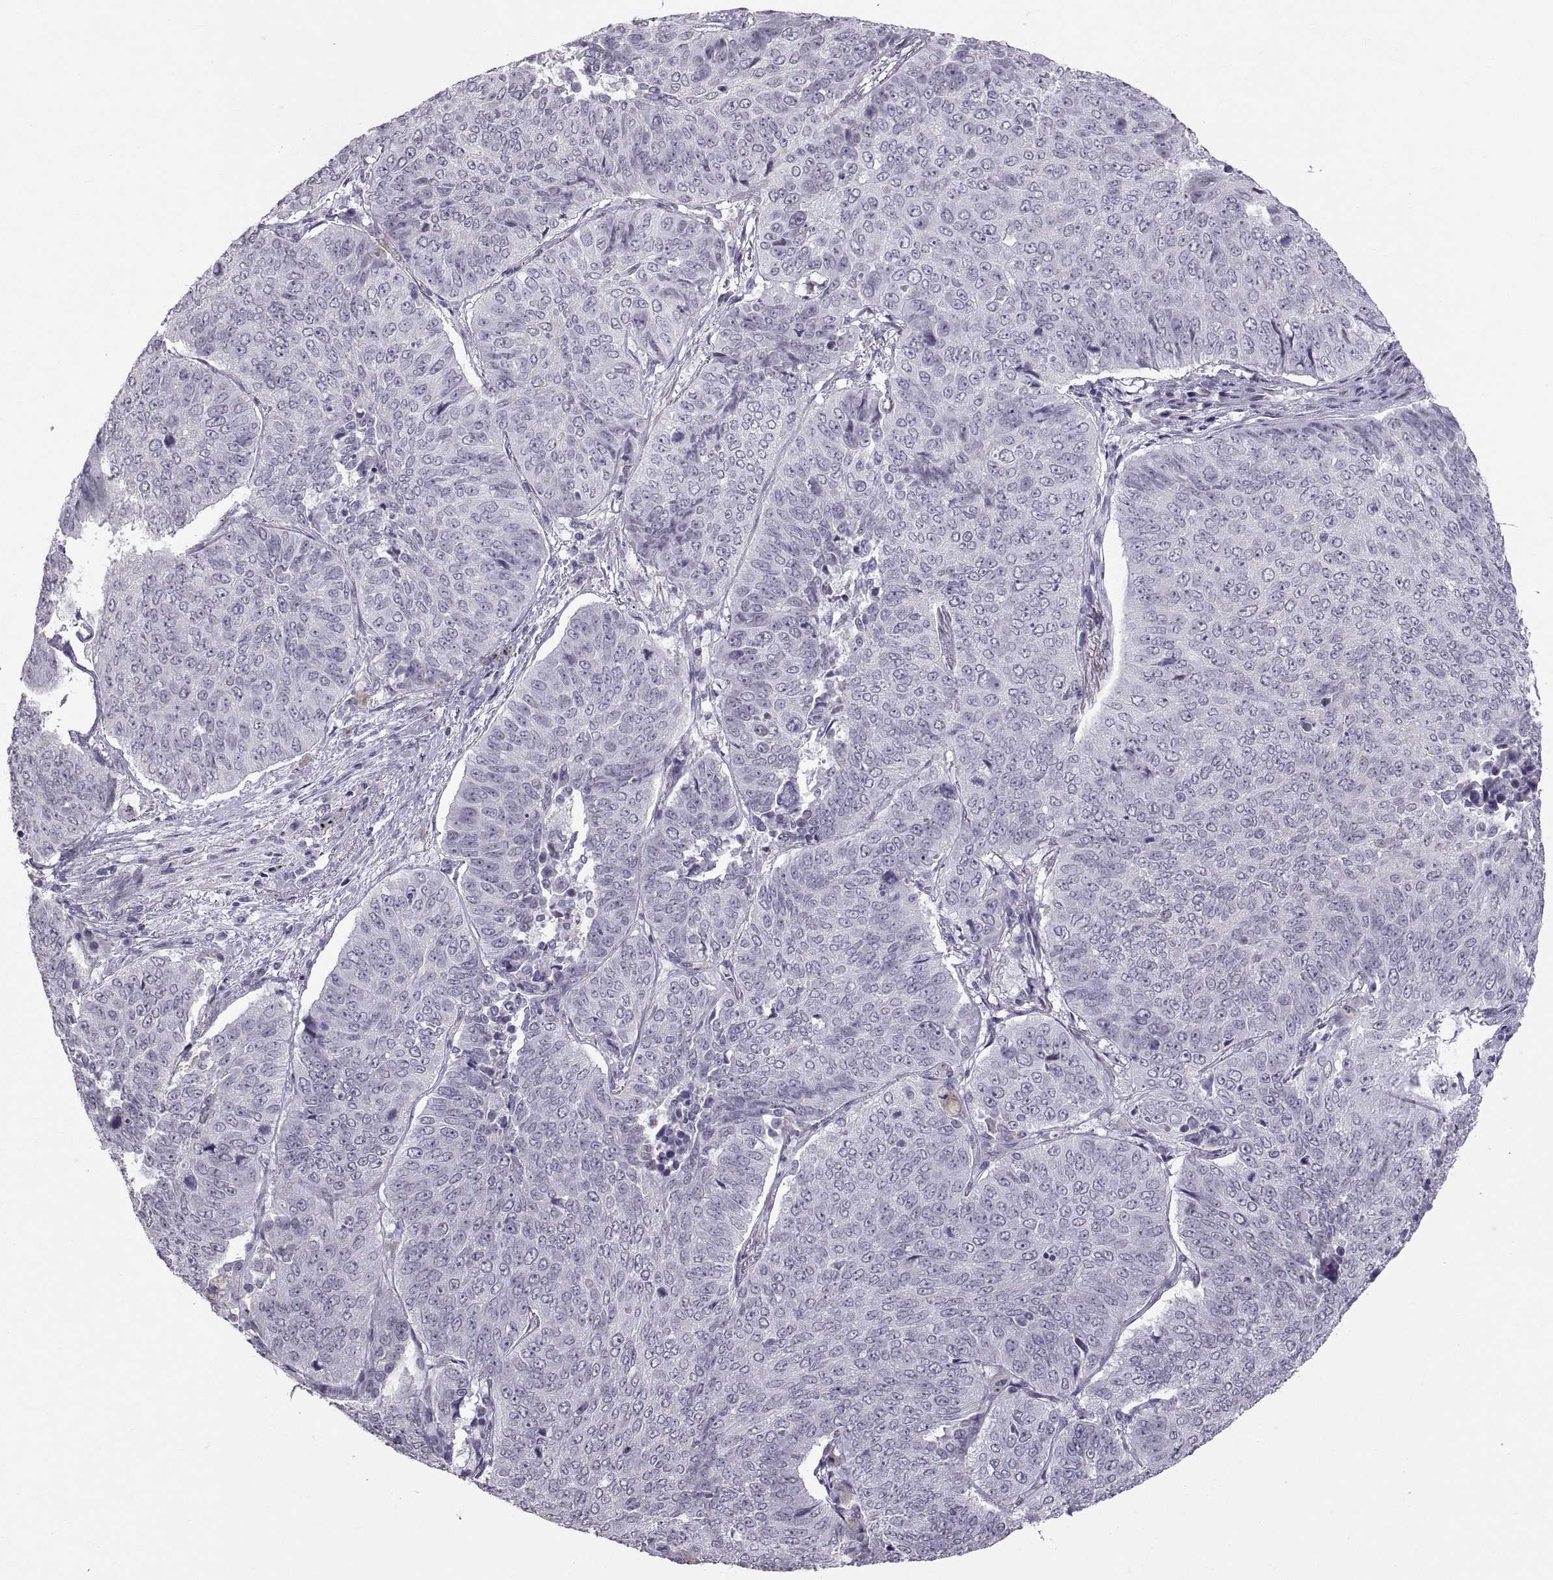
{"staining": {"intensity": "negative", "quantity": "none", "location": "none"}, "tissue": "lung cancer", "cell_type": "Tumor cells", "image_type": "cancer", "snomed": [{"axis": "morphology", "description": "Normal tissue, NOS"}, {"axis": "morphology", "description": "Squamous cell carcinoma, NOS"}, {"axis": "topography", "description": "Bronchus"}, {"axis": "topography", "description": "Lung"}], "caption": "High power microscopy micrograph of an immunohistochemistry (IHC) micrograph of lung cancer (squamous cell carcinoma), revealing no significant expression in tumor cells. (Stains: DAB (3,3'-diaminobenzidine) IHC with hematoxylin counter stain, Microscopy: brightfield microscopy at high magnification).", "gene": "KRT77", "patient": {"sex": "male", "age": 64}}